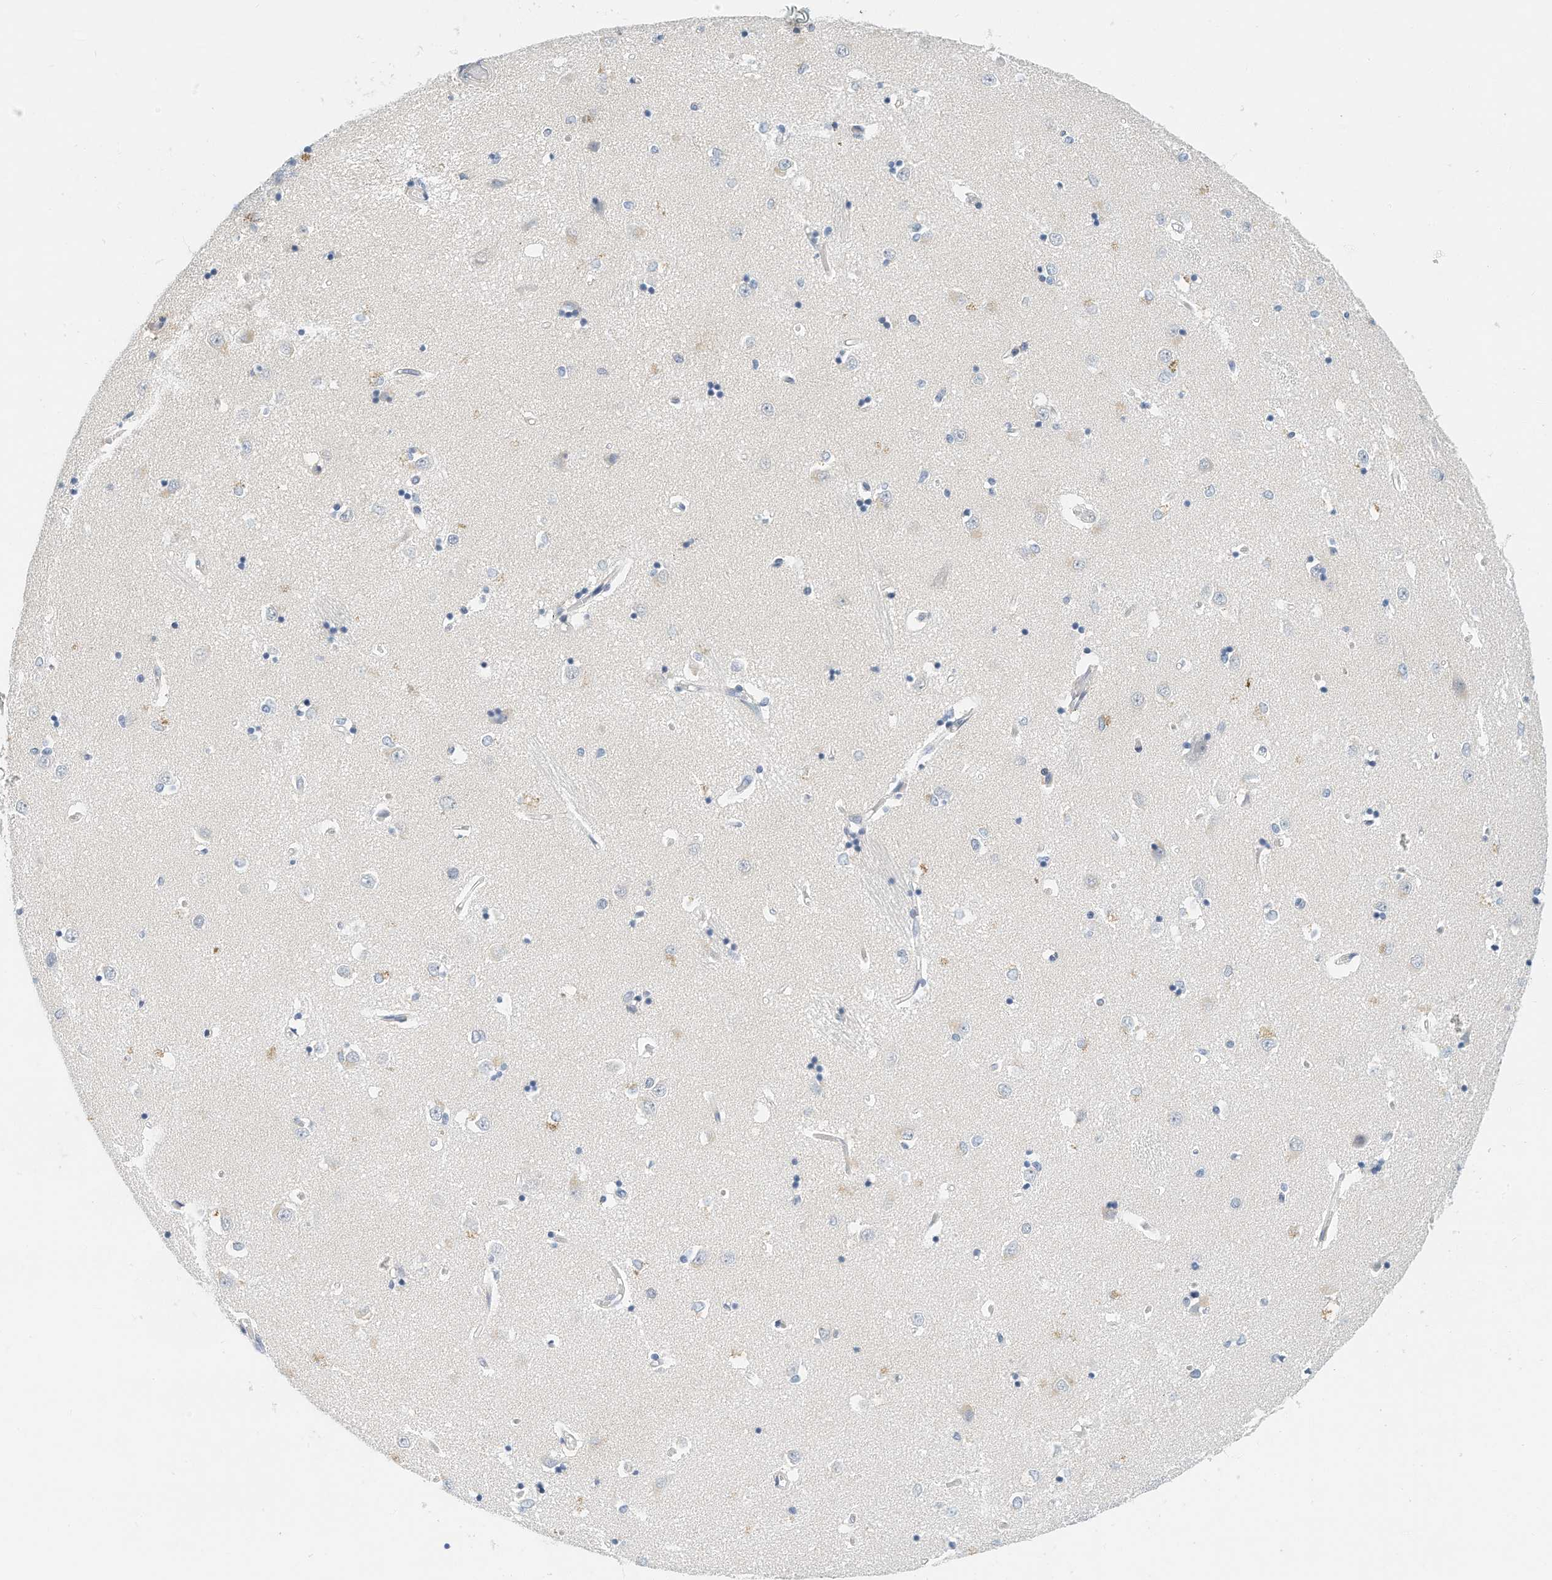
{"staining": {"intensity": "negative", "quantity": "none", "location": "none"}, "tissue": "caudate", "cell_type": "Glial cells", "image_type": "normal", "snomed": [{"axis": "morphology", "description": "Normal tissue, NOS"}, {"axis": "topography", "description": "Lateral ventricle wall"}], "caption": "Glial cells are negative for brown protein staining in normal caudate. (DAB immunohistochemistry with hematoxylin counter stain).", "gene": "ARHGAP28", "patient": {"sex": "male", "age": 45}}